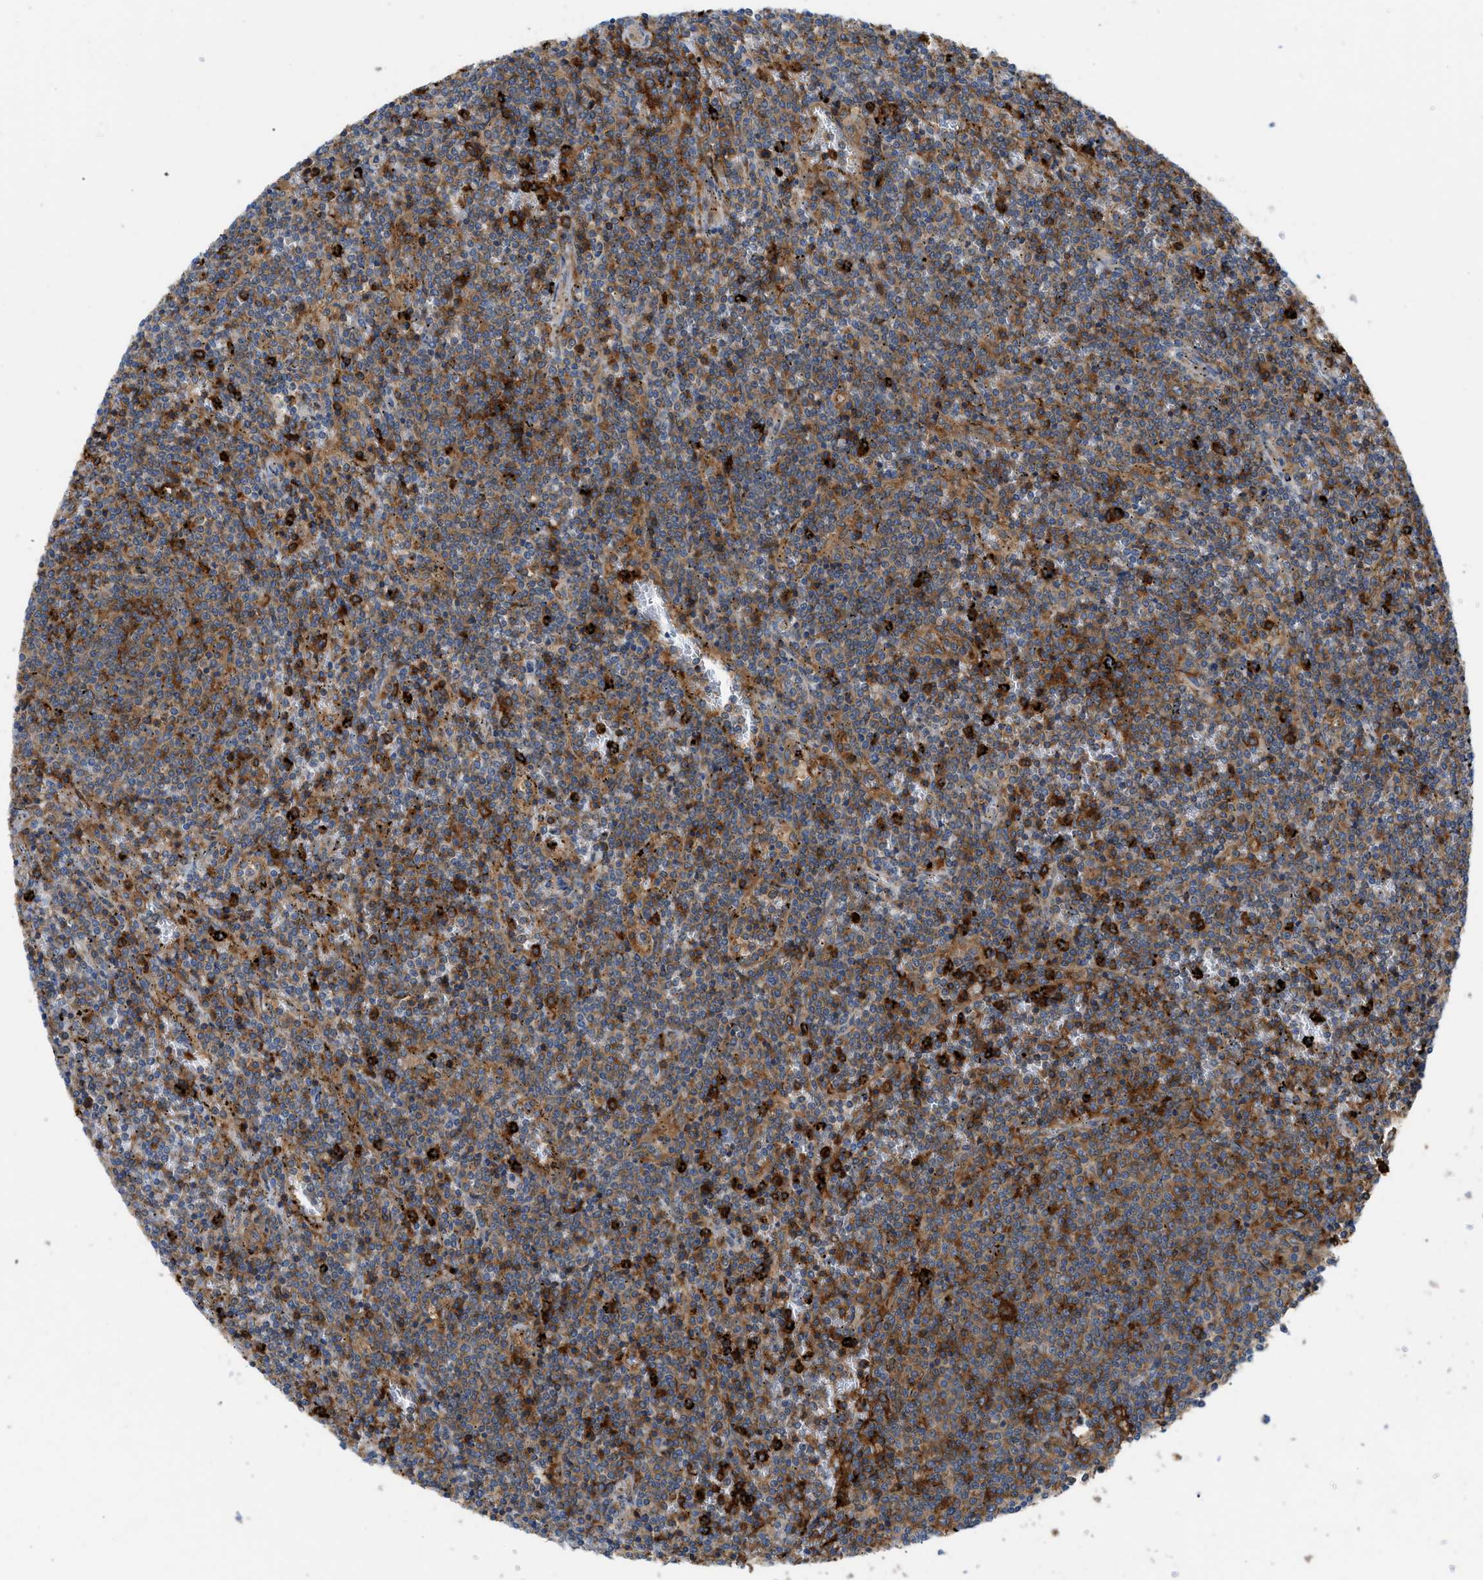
{"staining": {"intensity": "strong", "quantity": ">75%", "location": "cytoplasmic/membranous"}, "tissue": "lymphoma", "cell_type": "Tumor cells", "image_type": "cancer", "snomed": [{"axis": "morphology", "description": "Malignant lymphoma, non-Hodgkin's type, Low grade"}, {"axis": "topography", "description": "Spleen"}], "caption": "This is an image of IHC staining of low-grade malignant lymphoma, non-Hodgkin's type, which shows strong expression in the cytoplasmic/membranous of tumor cells.", "gene": "GPAT4", "patient": {"sex": "female", "age": 50}}